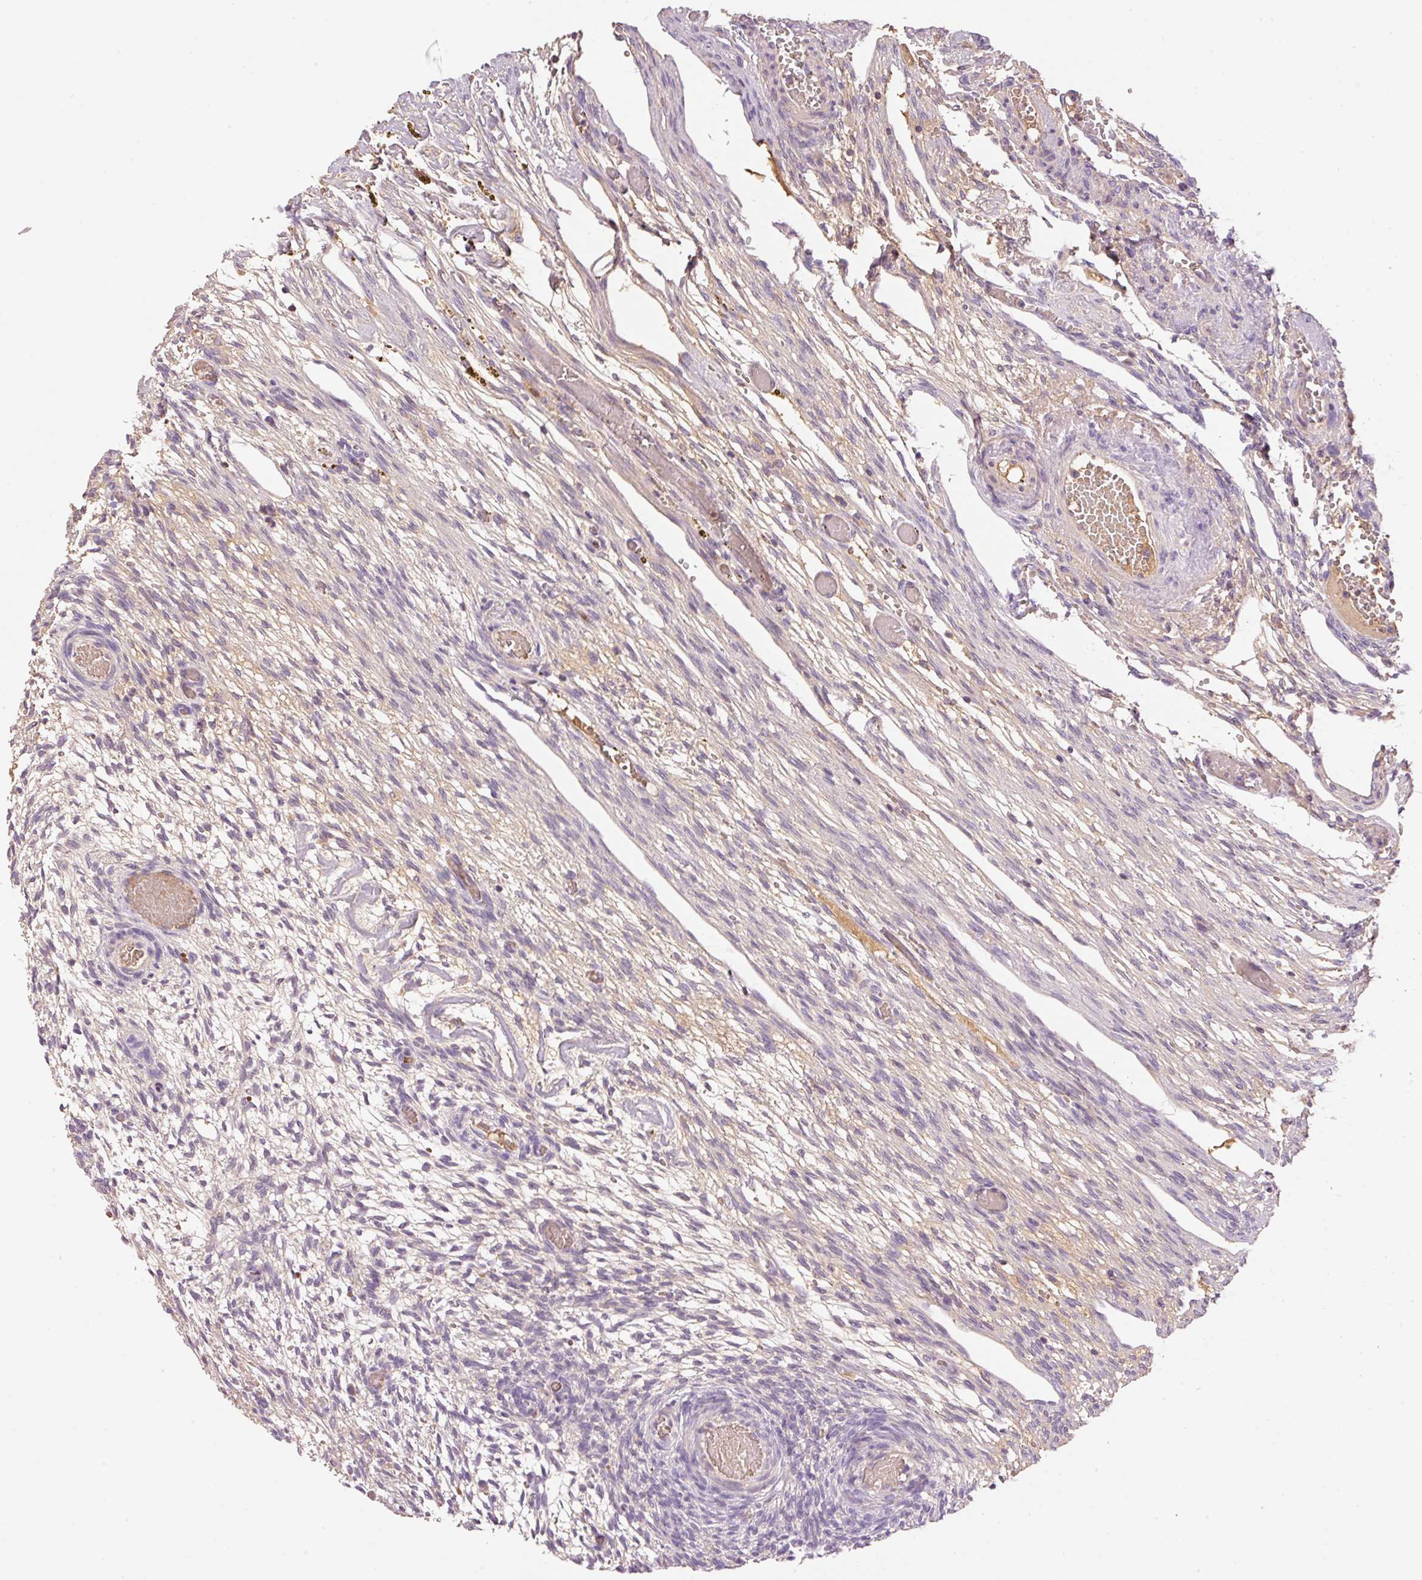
{"staining": {"intensity": "moderate", "quantity": ">75%", "location": "cytoplasmic/membranous"}, "tissue": "ovary", "cell_type": "Follicle cells", "image_type": "normal", "snomed": [{"axis": "morphology", "description": "Normal tissue, NOS"}, {"axis": "topography", "description": "Ovary"}], "caption": "Immunohistochemistry (IHC) staining of normal ovary, which exhibits medium levels of moderate cytoplasmic/membranous positivity in about >75% of follicle cells indicating moderate cytoplasmic/membranous protein expression. The staining was performed using DAB (brown) for protein detection and nuclei were counterstained in hematoxylin (blue).", "gene": "CMTM8", "patient": {"sex": "female", "age": 67}}